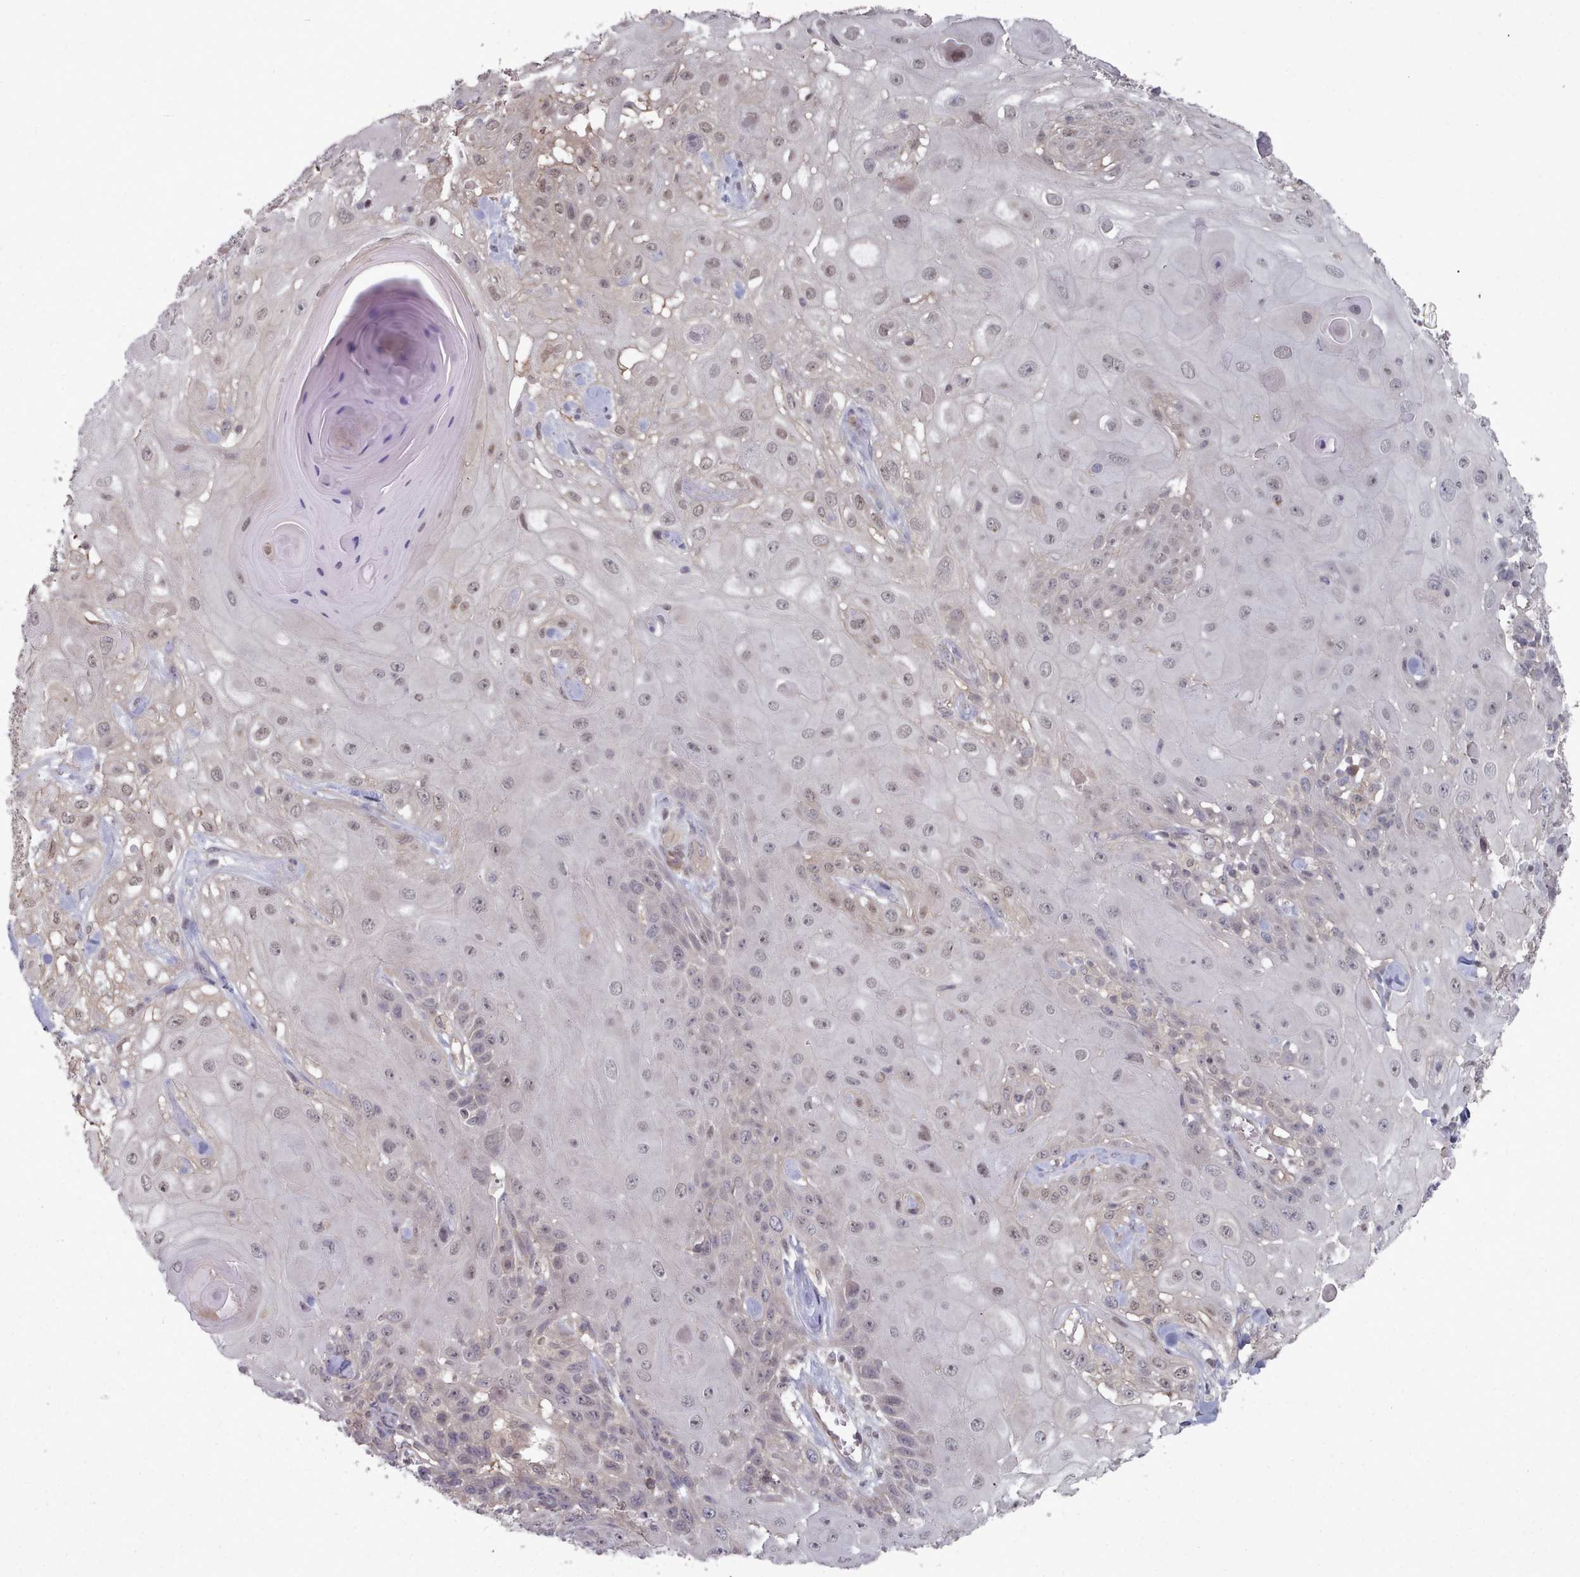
{"staining": {"intensity": "weak", "quantity": "<25%", "location": "nuclear"}, "tissue": "skin cancer", "cell_type": "Tumor cells", "image_type": "cancer", "snomed": [{"axis": "morphology", "description": "Normal tissue, NOS"}, {"axis": "morphology", "description": "Squamous cell carcinoma, NOS"}, {"axis": "topography", "description": "Skin"}, {"axis": "topography", "description": "Cartilage tissue"}], "caption": "Immunohistochemical staining of human skin squamous cell carcinoma reveals no significant expression in tumor cells.", "gene": "HYAL3", "patient": {"sex": "female", "age": 79}}